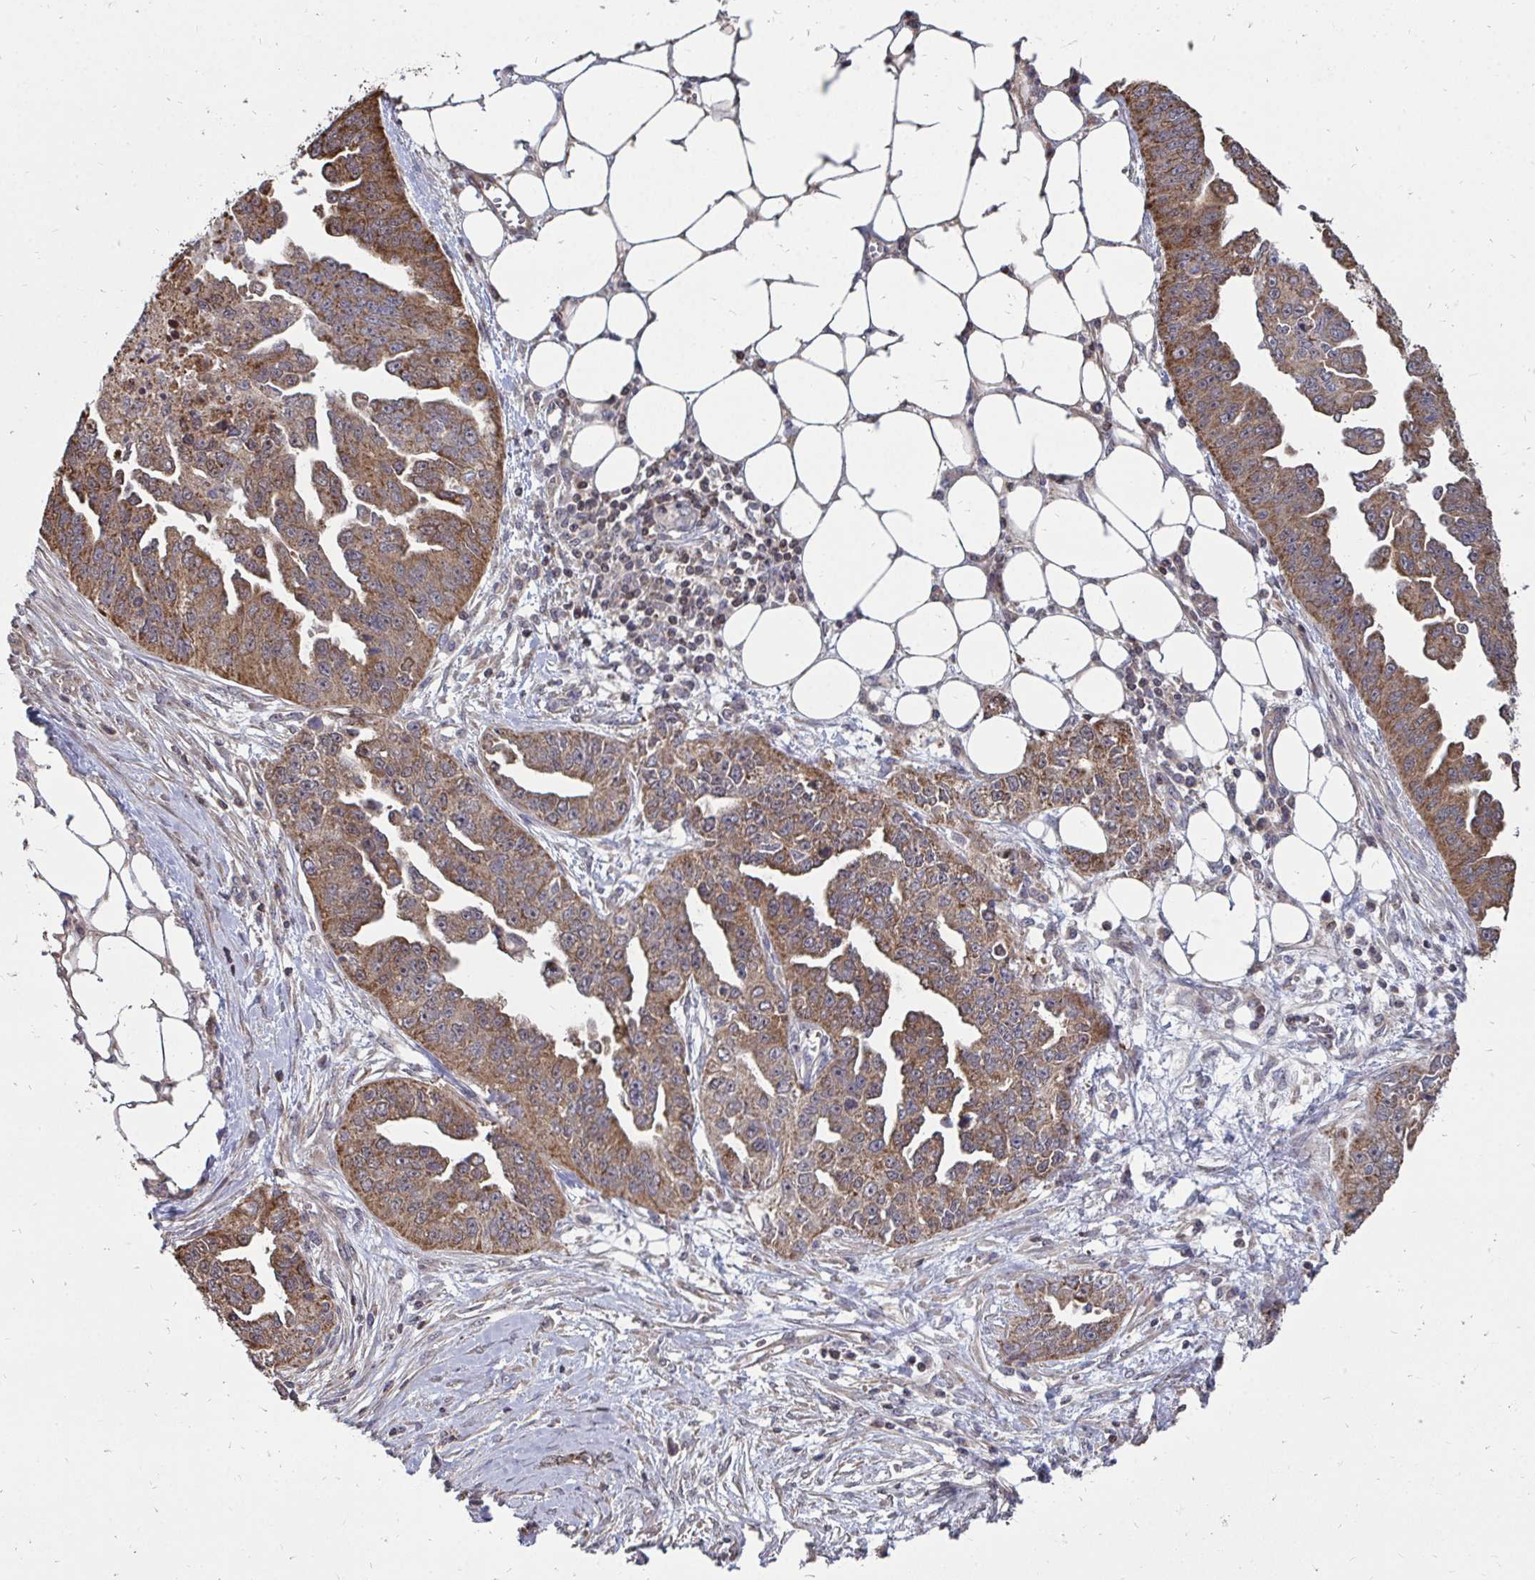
{"staining": {"intensity": "moderate", "quantity": ">75%", "location": "cytoplasmic/membranous"}, "tissue": "ovarian cancer", "cell_type": "Tumor cells", "image_type": "cancer", "snomed": [{"axis": "morphology", "description": "Cystadenocarcinoma, serous, NOS"}, {"axis": "topography", "description": "Ovary"}], "caption": "Immunohistochemical staining of ovarian cancer (serous cystadenocarcinoma) displays medium levels of moderate cytoplasmic/membranous protein staining in about >75% of tumor cells.", "gene": "DNAJA2", "patient": {"sex": "female", "age": 75}}